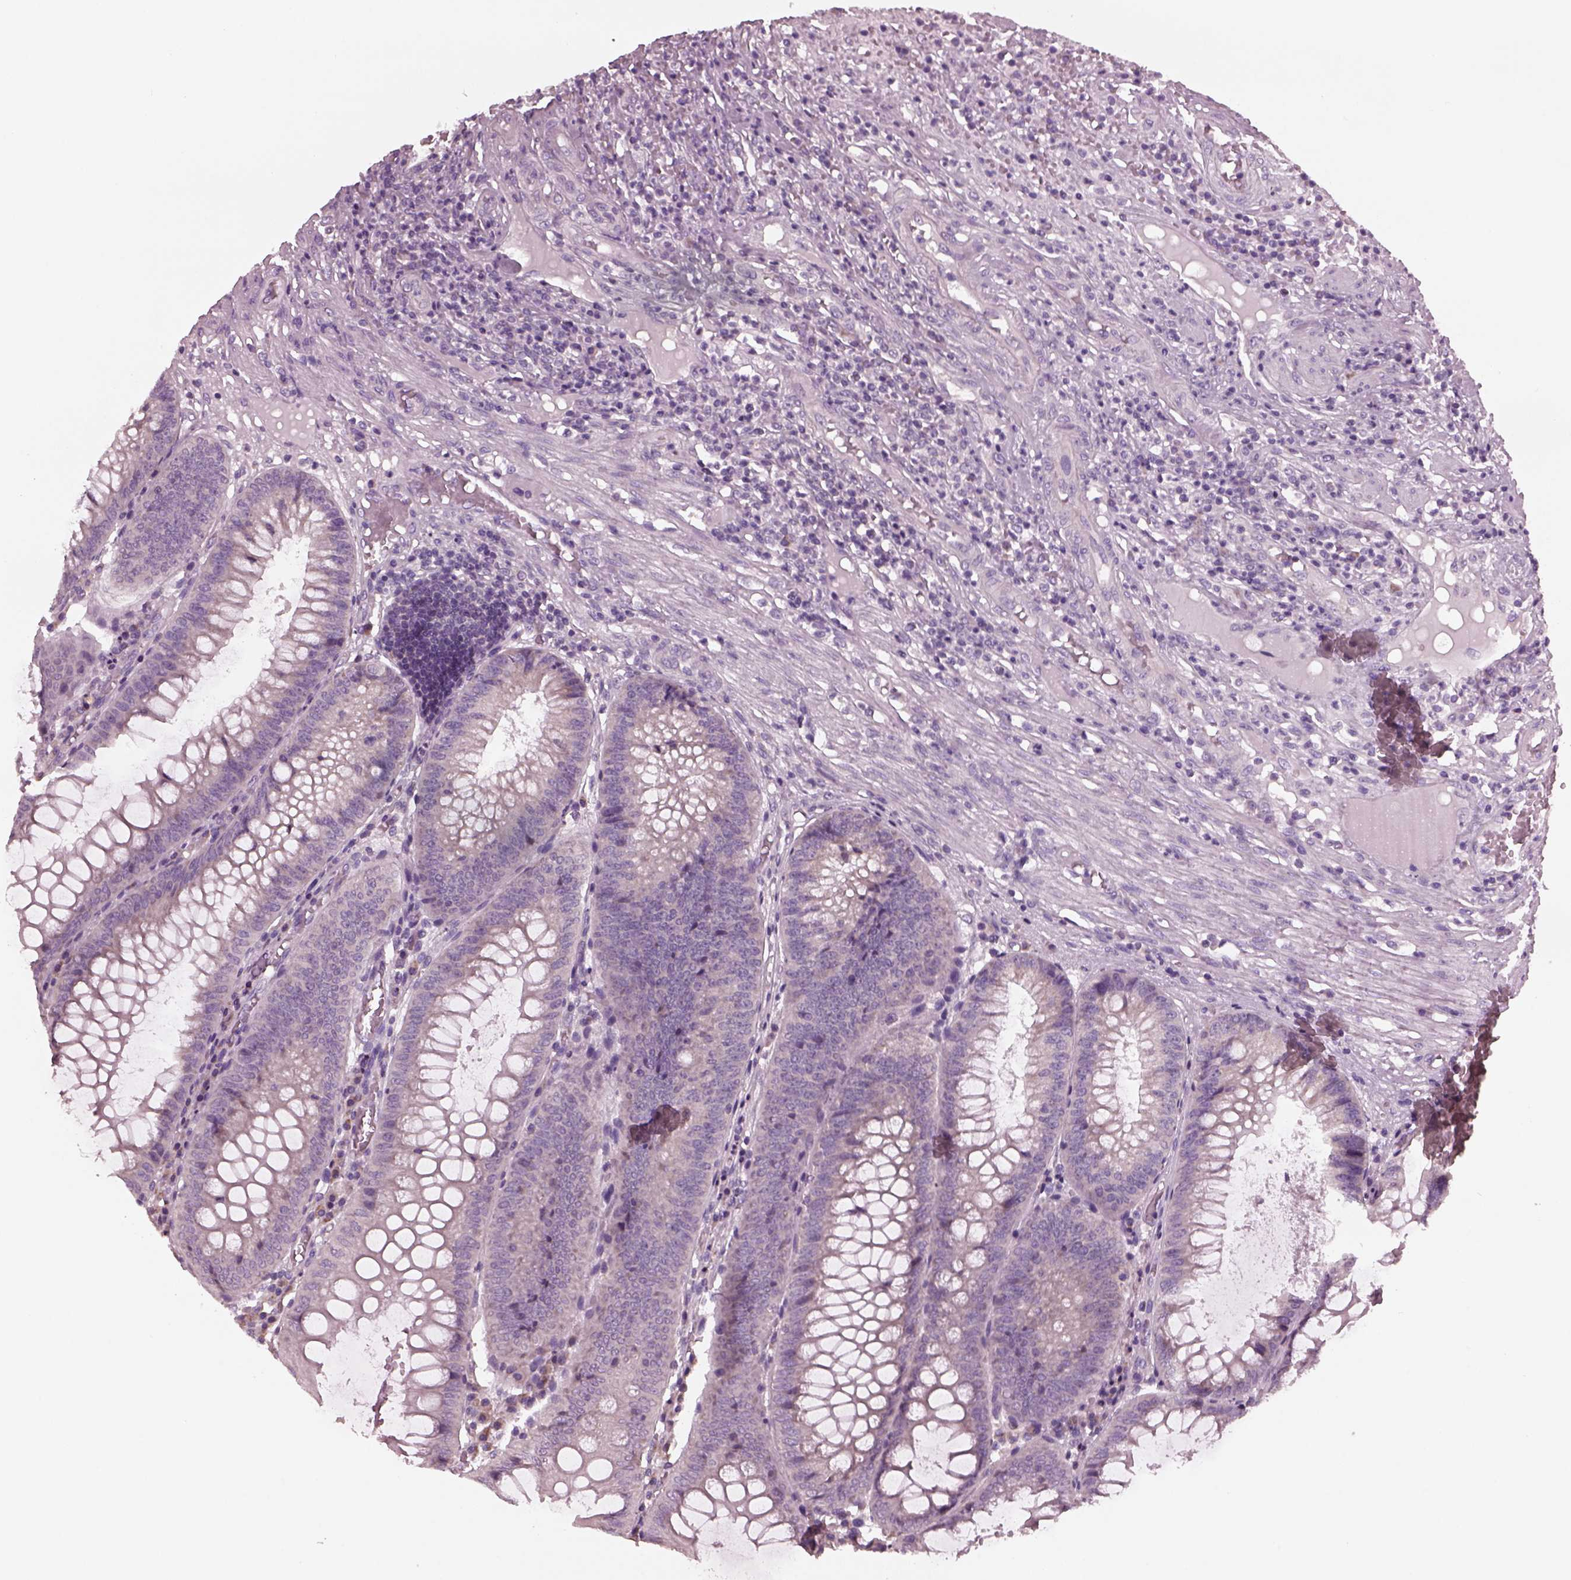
{"staining": {"intensity": "weak", "quantity": ">75%", "location": "cytoplasmic/membranous"}, "tissue": "appendix", "cell_type": "Glandular cells", "image_type": "normal", "snomed": [{"axis": "morphology", "description": "Normal tissue, NOS"}, {"axis": "morphology", "description": "Inflammation, NOS"}, {"axis": "topography", "description": "Appendix"}], "caption": "Human appendix stained for a protein (brown) exhibits weak cytoplasmic/membranous positive expression in approximately >75% of glandular cells.", "gene": "AP4M1", "patient": {"sex": "male", "age": 16}}